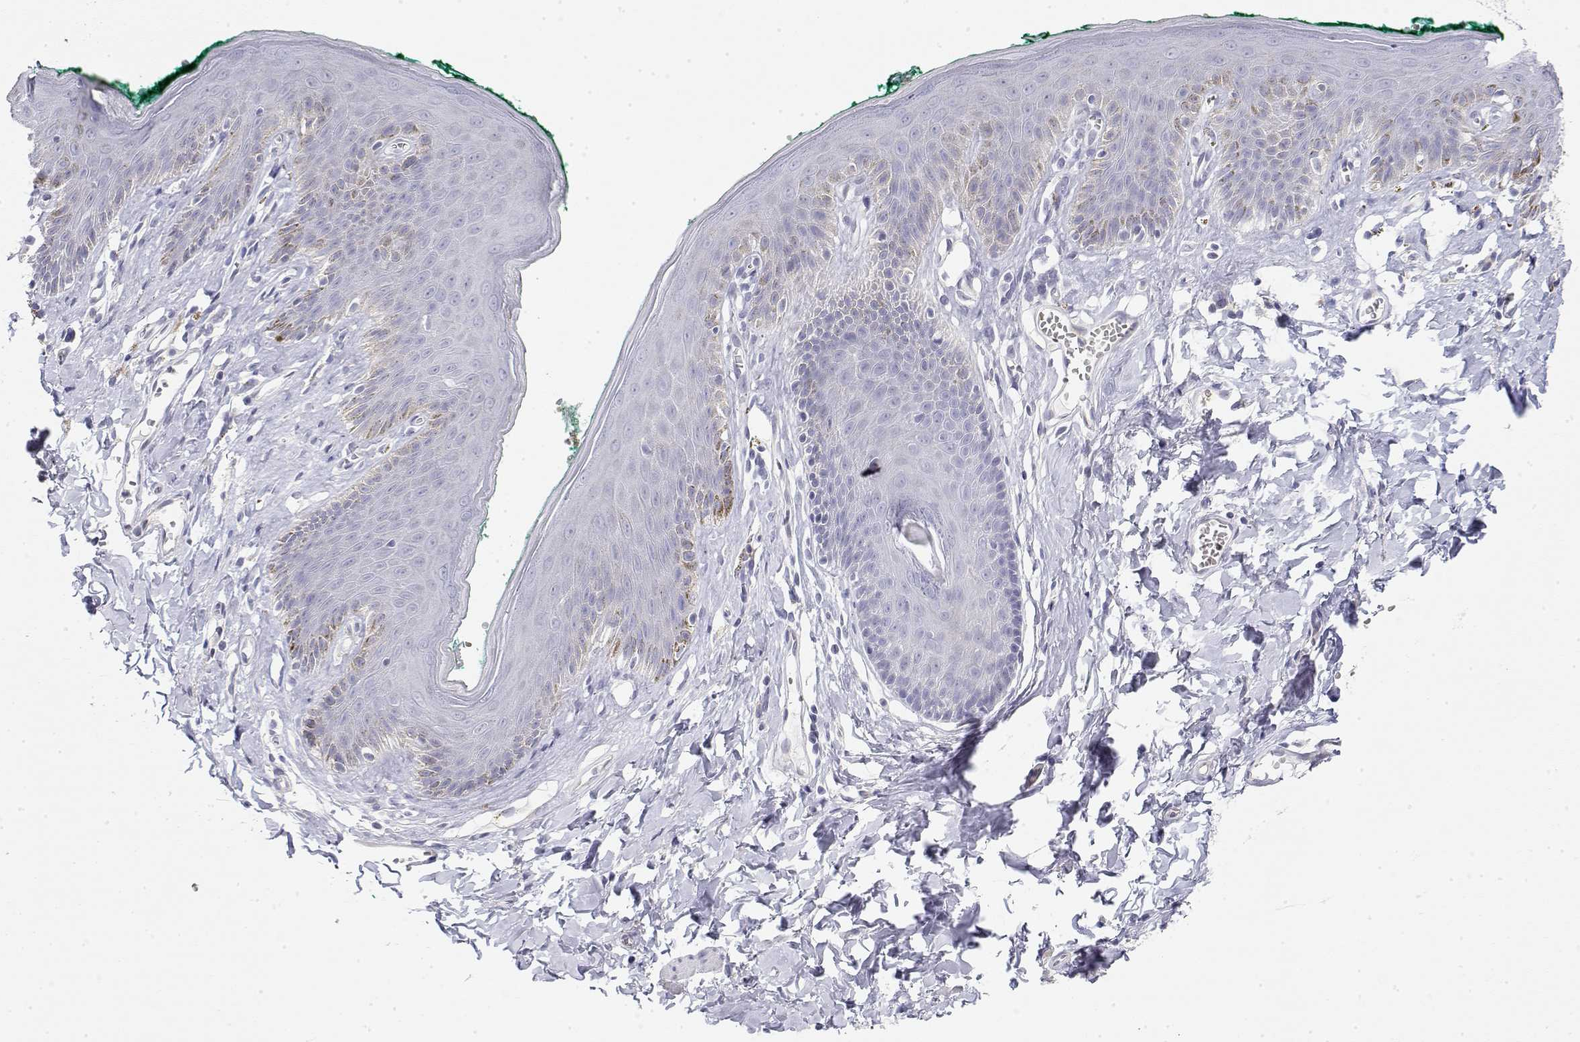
{"staining": {"intensity": "negative", "quantity": "none", "location": "none"}, "tissue": "skin", "cell_type": "Epidermal cells", "image_type": "normal", "snomed": [{"axis": "morphology", "description": "Normal tissue, NOS"}, {"axis": "topography", "description": "Vulva"}, {"axis": "topography", "description": "Peripheral nerve tissue"}], "caption": "A histopathology image of skin stained for a protein shows no brown staining in epidermal cells. (DAB immunohistochemistry (IHC), high magnification).", "gene": "MISP", "patient": {"sex": "female", "age": 66}}